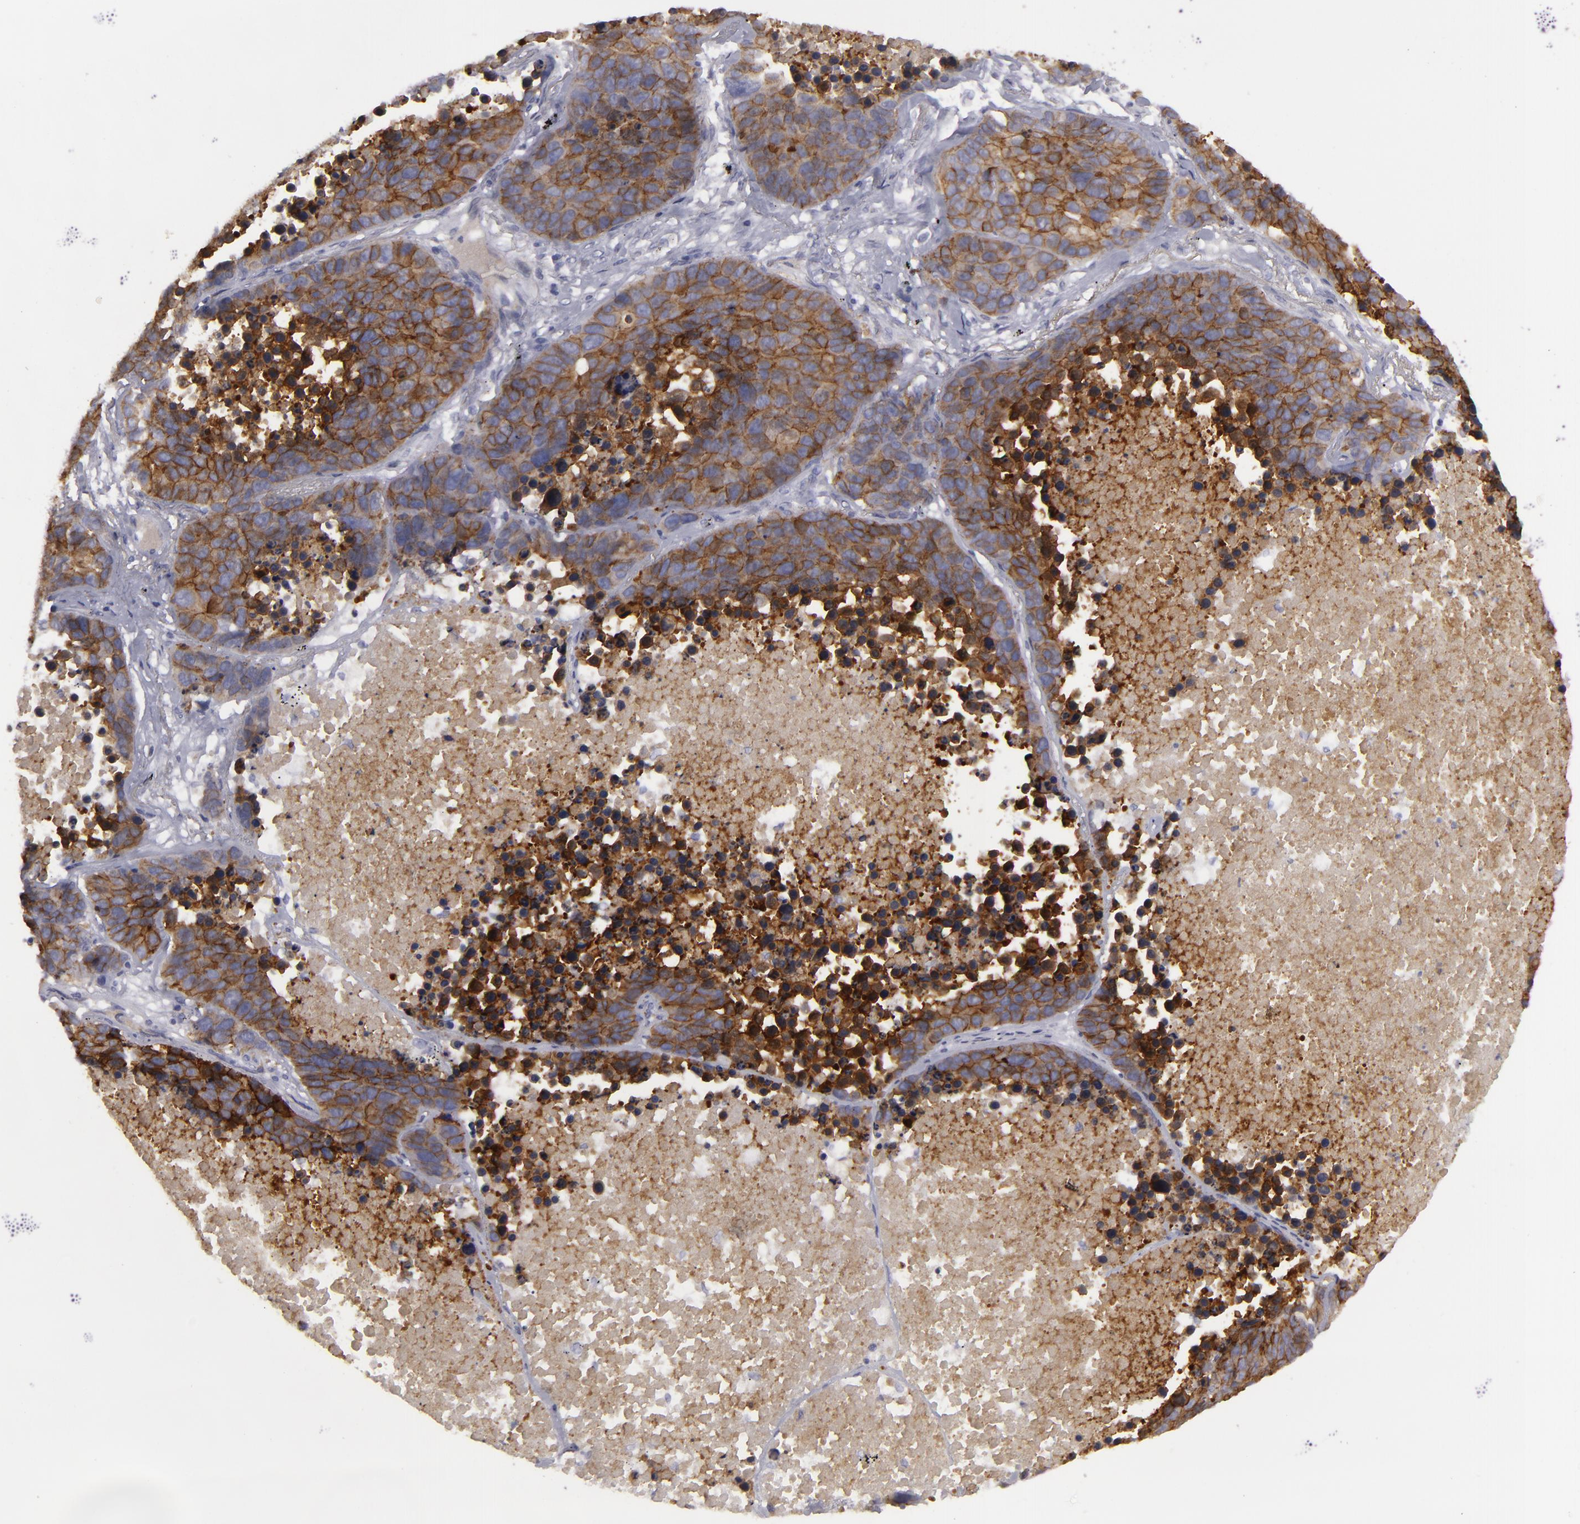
{"staining": {"intensity": "strong", "quantity": ">75%", "location": "cytoplasmic/membranous"}, "tissue": "lung cancer", "cell_type": "Tumor cells", "image_type": "cancer", "snomed": [{"axis": "morphology", "description": "Carcinoid, malignant, NOS"}, {"axis": "topography", "description": "Lung"}], "caption": "Protein staining by IHC displays strong cytoplasmic/membranous staining in about >75% of tumor cells in lung cancer.", "gene": "JUP", "patient": {"sex": "male", "age": 60}}